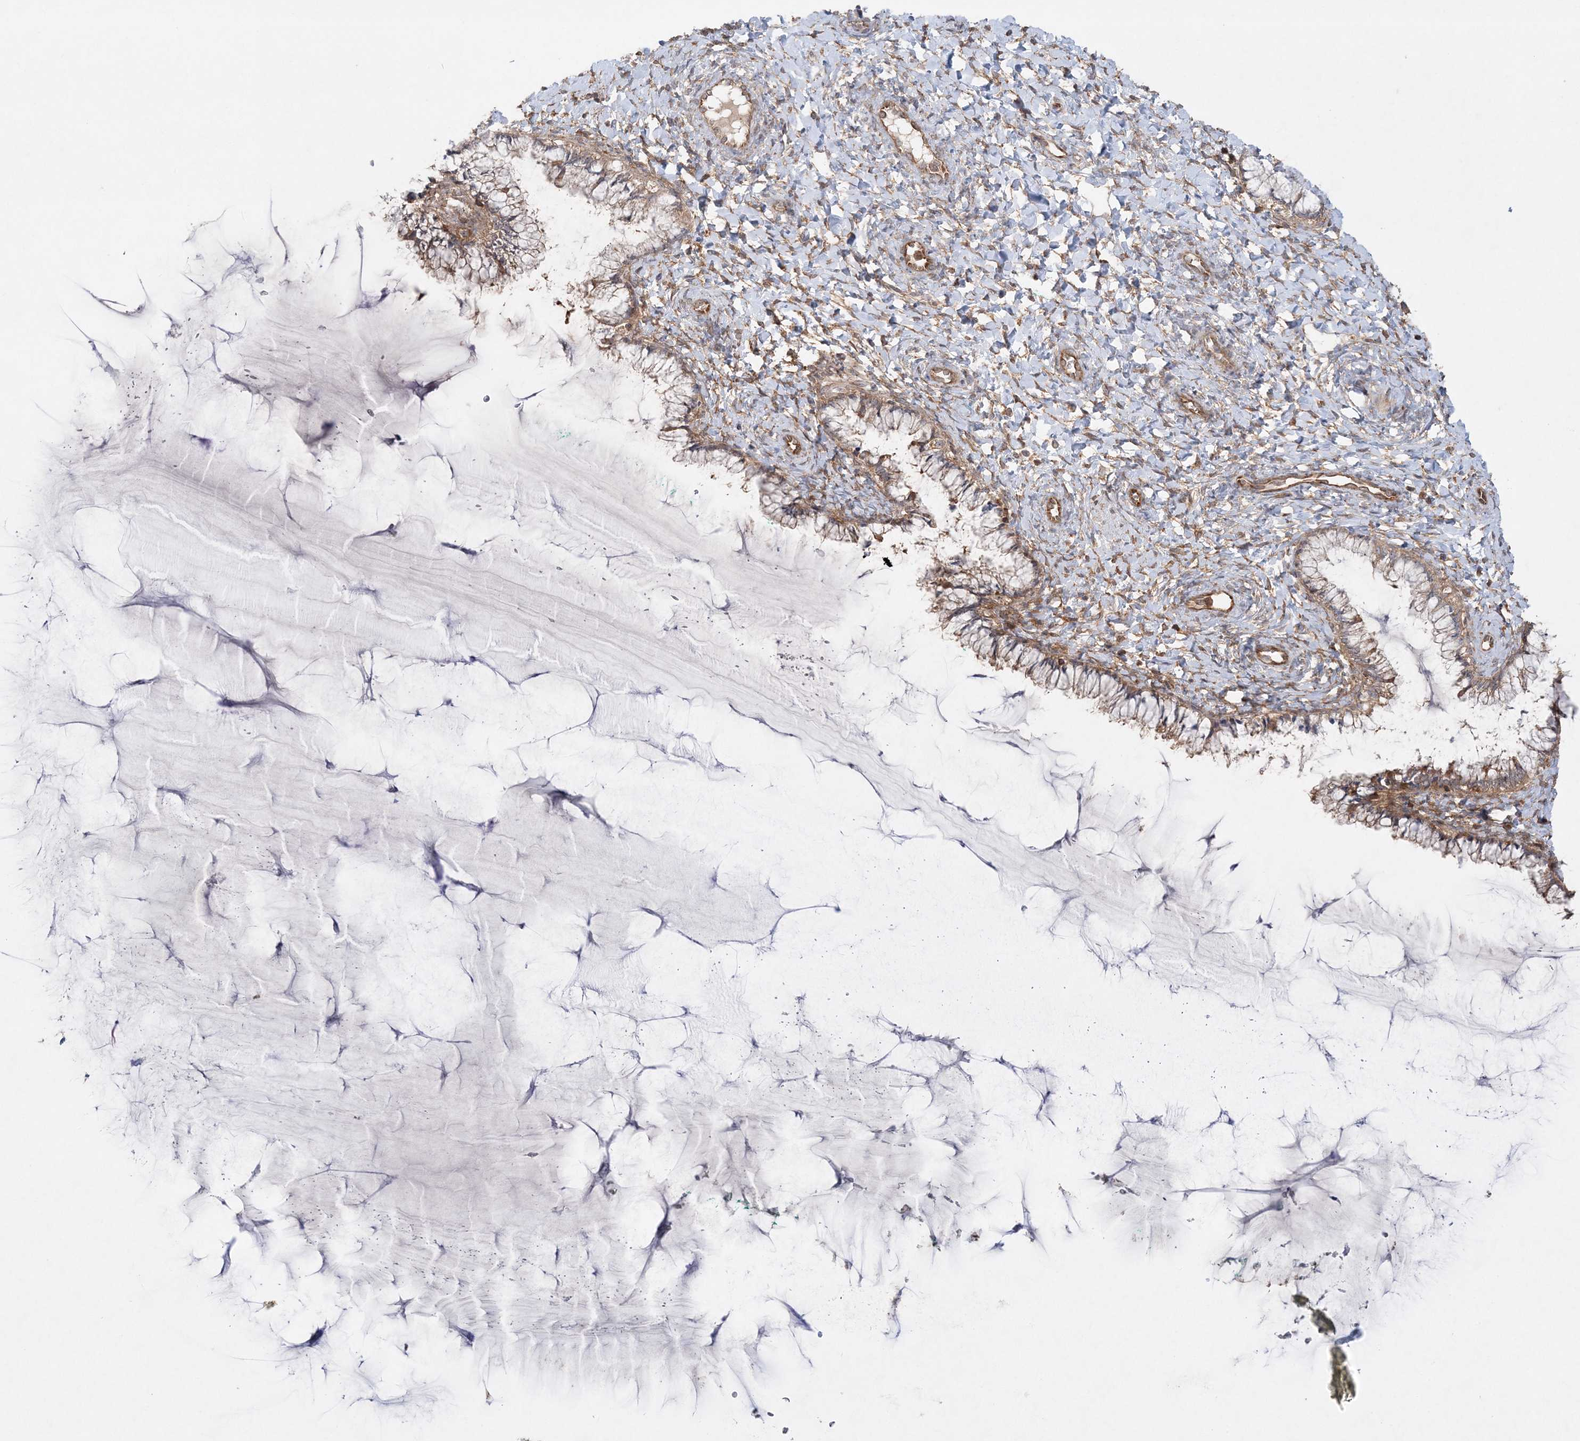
{"staining": {"intensity": "moderate", "quantity": "25%-75%", "location": "cytoplasmic/membranous"}, "tissue": "cervix", "cell_type": "Glandular cells", "image_type": "normal", "snomed": [{"axis": "morphology", "description": "Normal tissue, NOS"}, {"axis": "morphology", "description": "Adenocarcinoma, NOS"}, {"axis": "topography", "description": "Cervix"}], "caption": "Protein staining of normal cervix shows moderate cytoplasmic/membranous staining in approximately 25%-75% of glandular cells. The protein of interest is stained brown, and the nuclei are stained in blue (DAB IHC with brightfield microscopy, high magnification).", "gene": "ACAP2", "patient": {"sex": "female", "age": 29}}